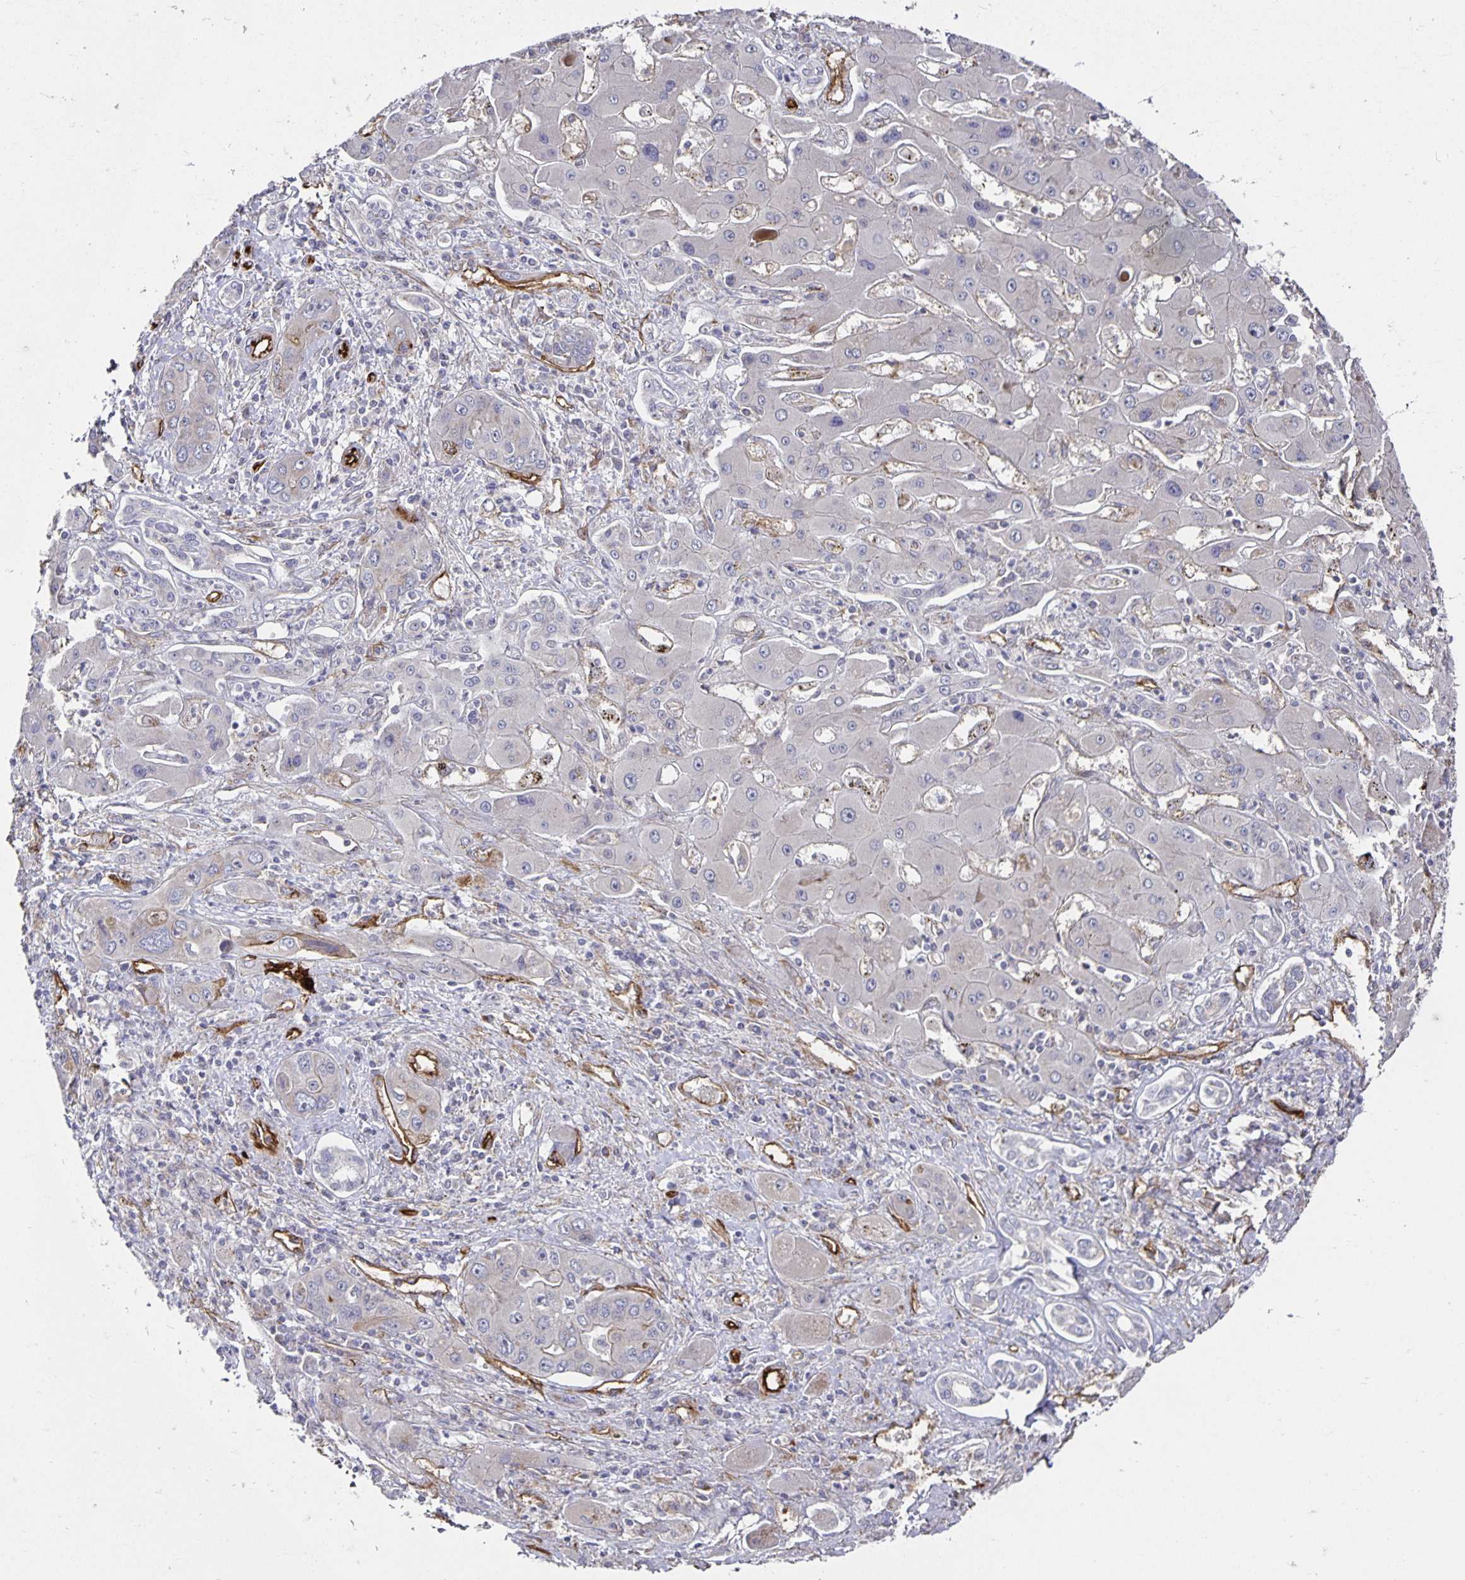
{"staining": {"intensity": "weak", "quantity": "<25%", "location": "cytoplasmic/membranous"}, "tissue": "liver cancer", "cell_type": "Tumor cells", "image_type": "cancer", "snomed": [{"axis": "morphology", "description": "Cholangiocarcinoma"}, {"axis": "topography", "description": "Liver"}], "caption": "High power microscopy histopathology image of an IHC photomicrograph of cholangiocarcinoma (liver), revealing no significant positivity in tumor cells.", "gene": "PODXL", "patient": {"sex": "male", "age": 67}}